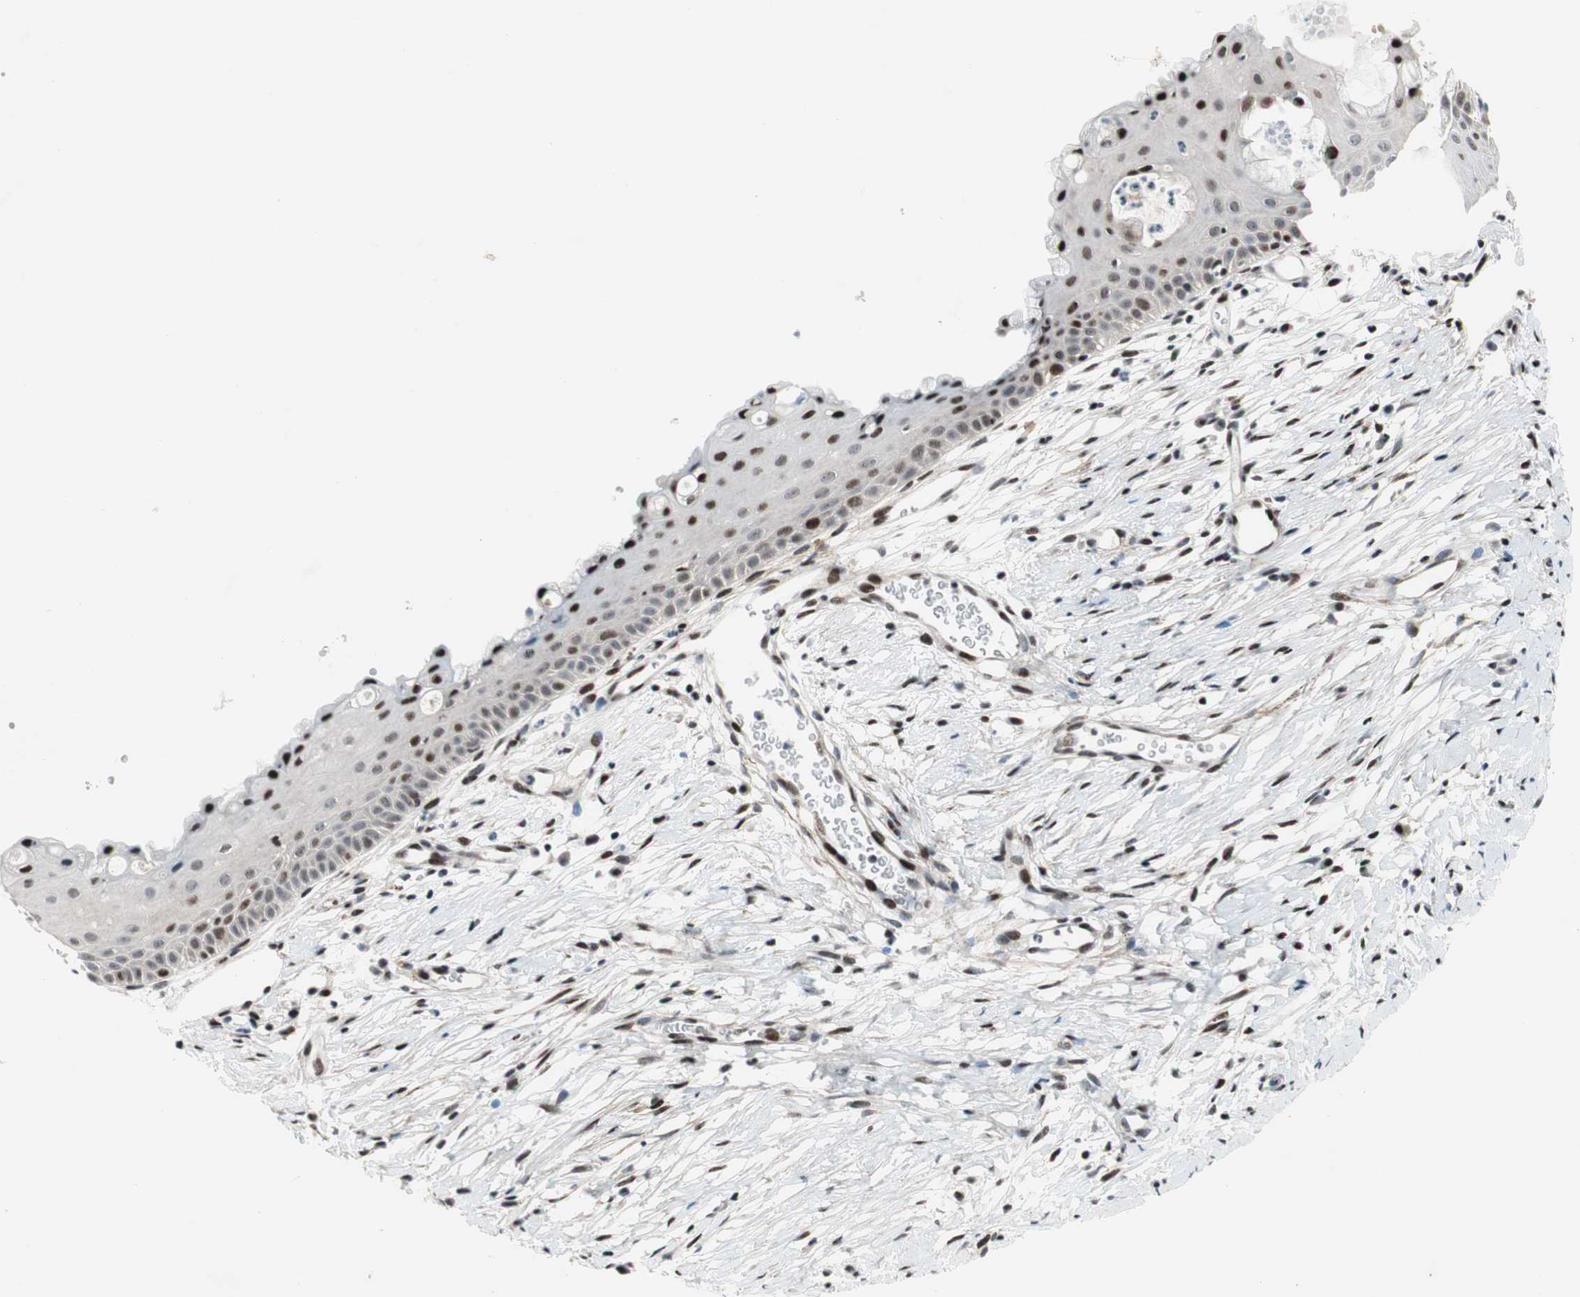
{"staining": {"intensity": "strong", "quantity": ">75%", "location": "nuclear"}, "tissue": "cervix", "cell_type": "Glandular cells", "image_type": "normal", "snomed": [{"axis": "morphology", "description": "Normal tissue, NOS"}, {"axis": "topography", "description": "Cervix"}], "caption": "A photomicrograph of human cervix stained for a protein shows strong nuclear brown staining in glandular cells. Nuclei are stained in blue.", "gene": "FBXO44", "patient": {"sex": "female", "age": 39}}